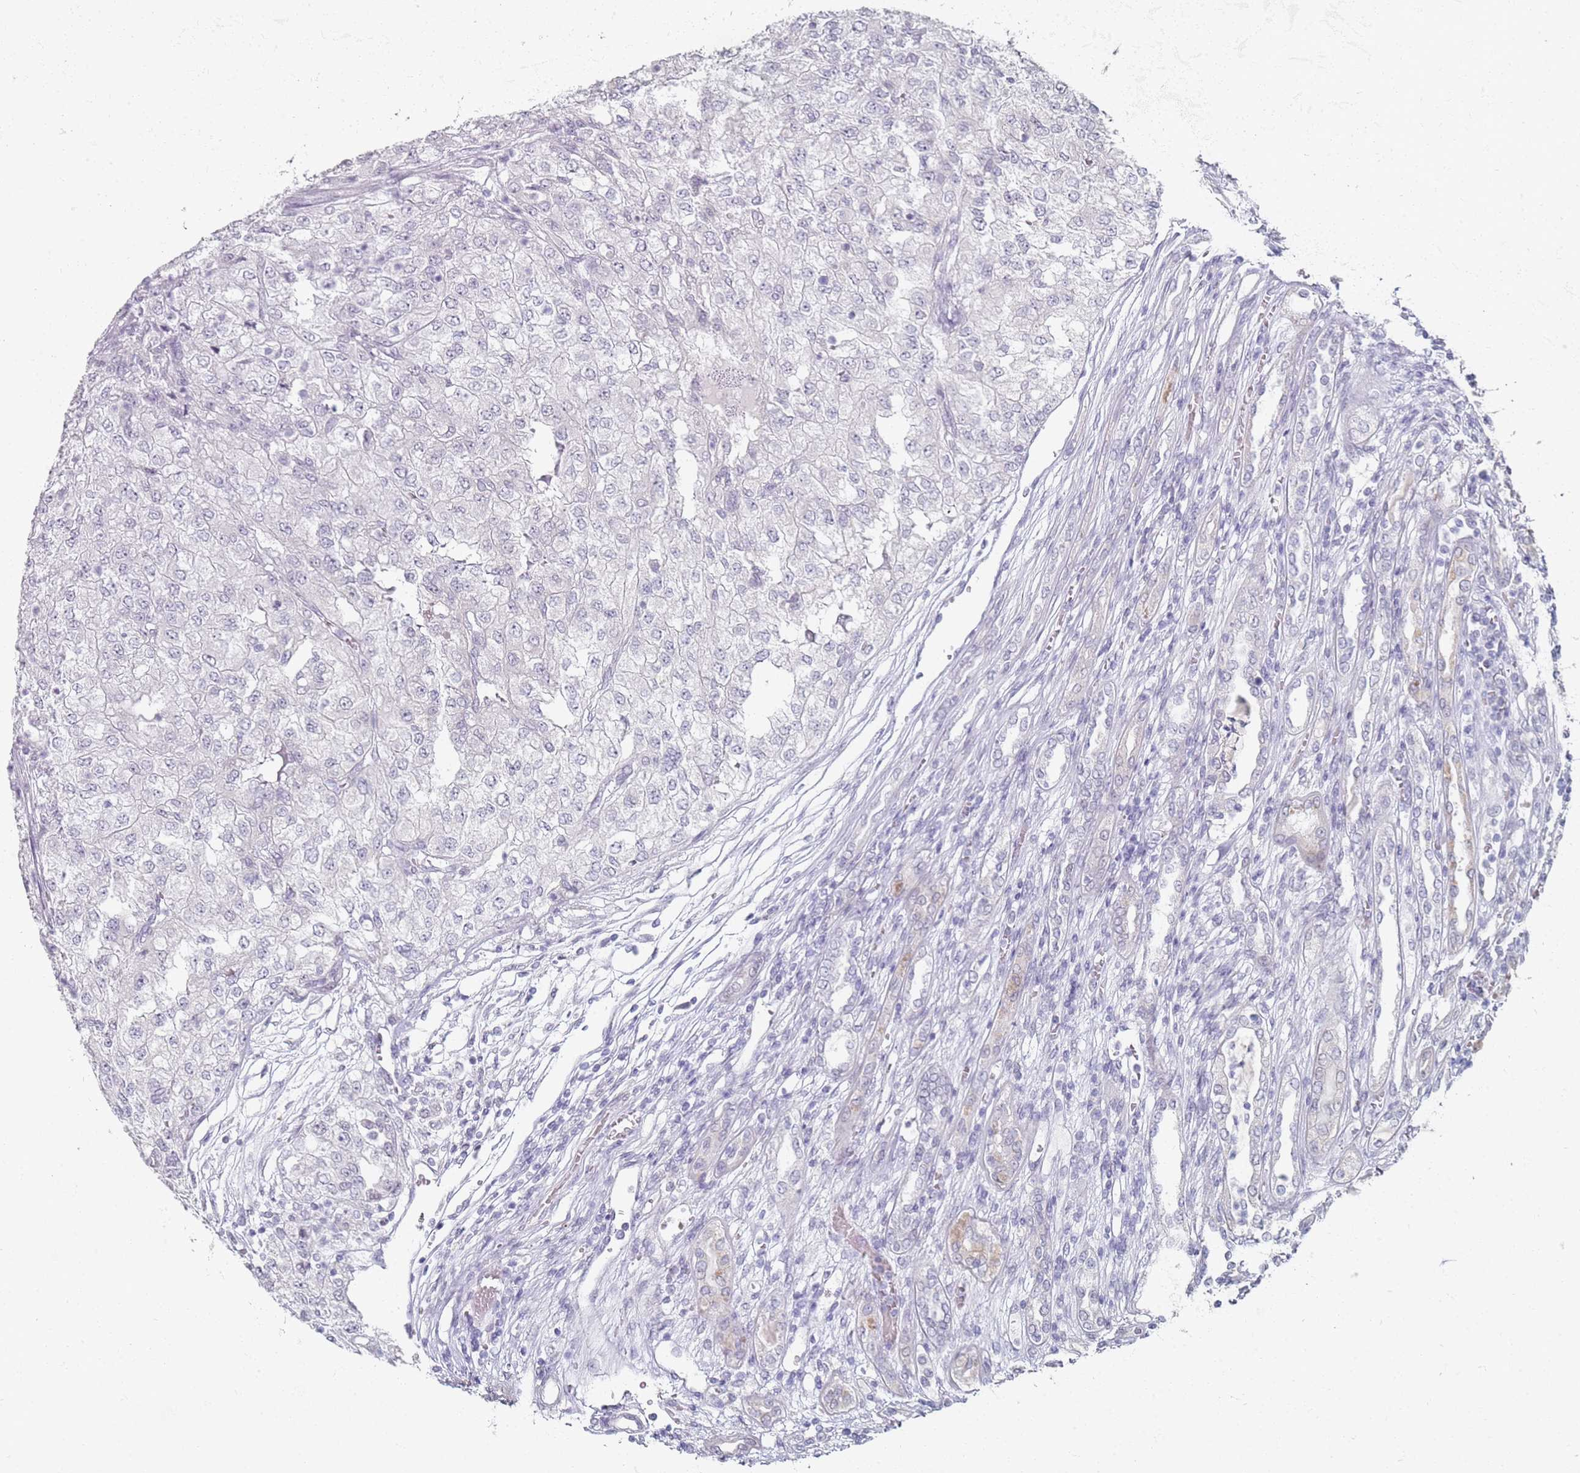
{"staining": {"intensity": "negative", "quantity": "none", "location": "none"}, "tissue": "renal cancer", "cell_type": "Tumor cells", "image_type": "cancer", "snomed": [{"axis": "morphology", "description": "Adenocarcinoma, NOS"}, {"axis": "topography", "description": "Kidney"}], "caption": "Protein analysis of renal cancer demonstrates no significant positivity in tumor cells. Brightfield microscopy of immunohistochemistry (IHC) stained with DAB (3,3'-diaminobenzidine) (brown) and hematoxylin (blue), captured at high magnification.", "gene": "DNAH11", "patient": {"sex": "female", "age": 54}}